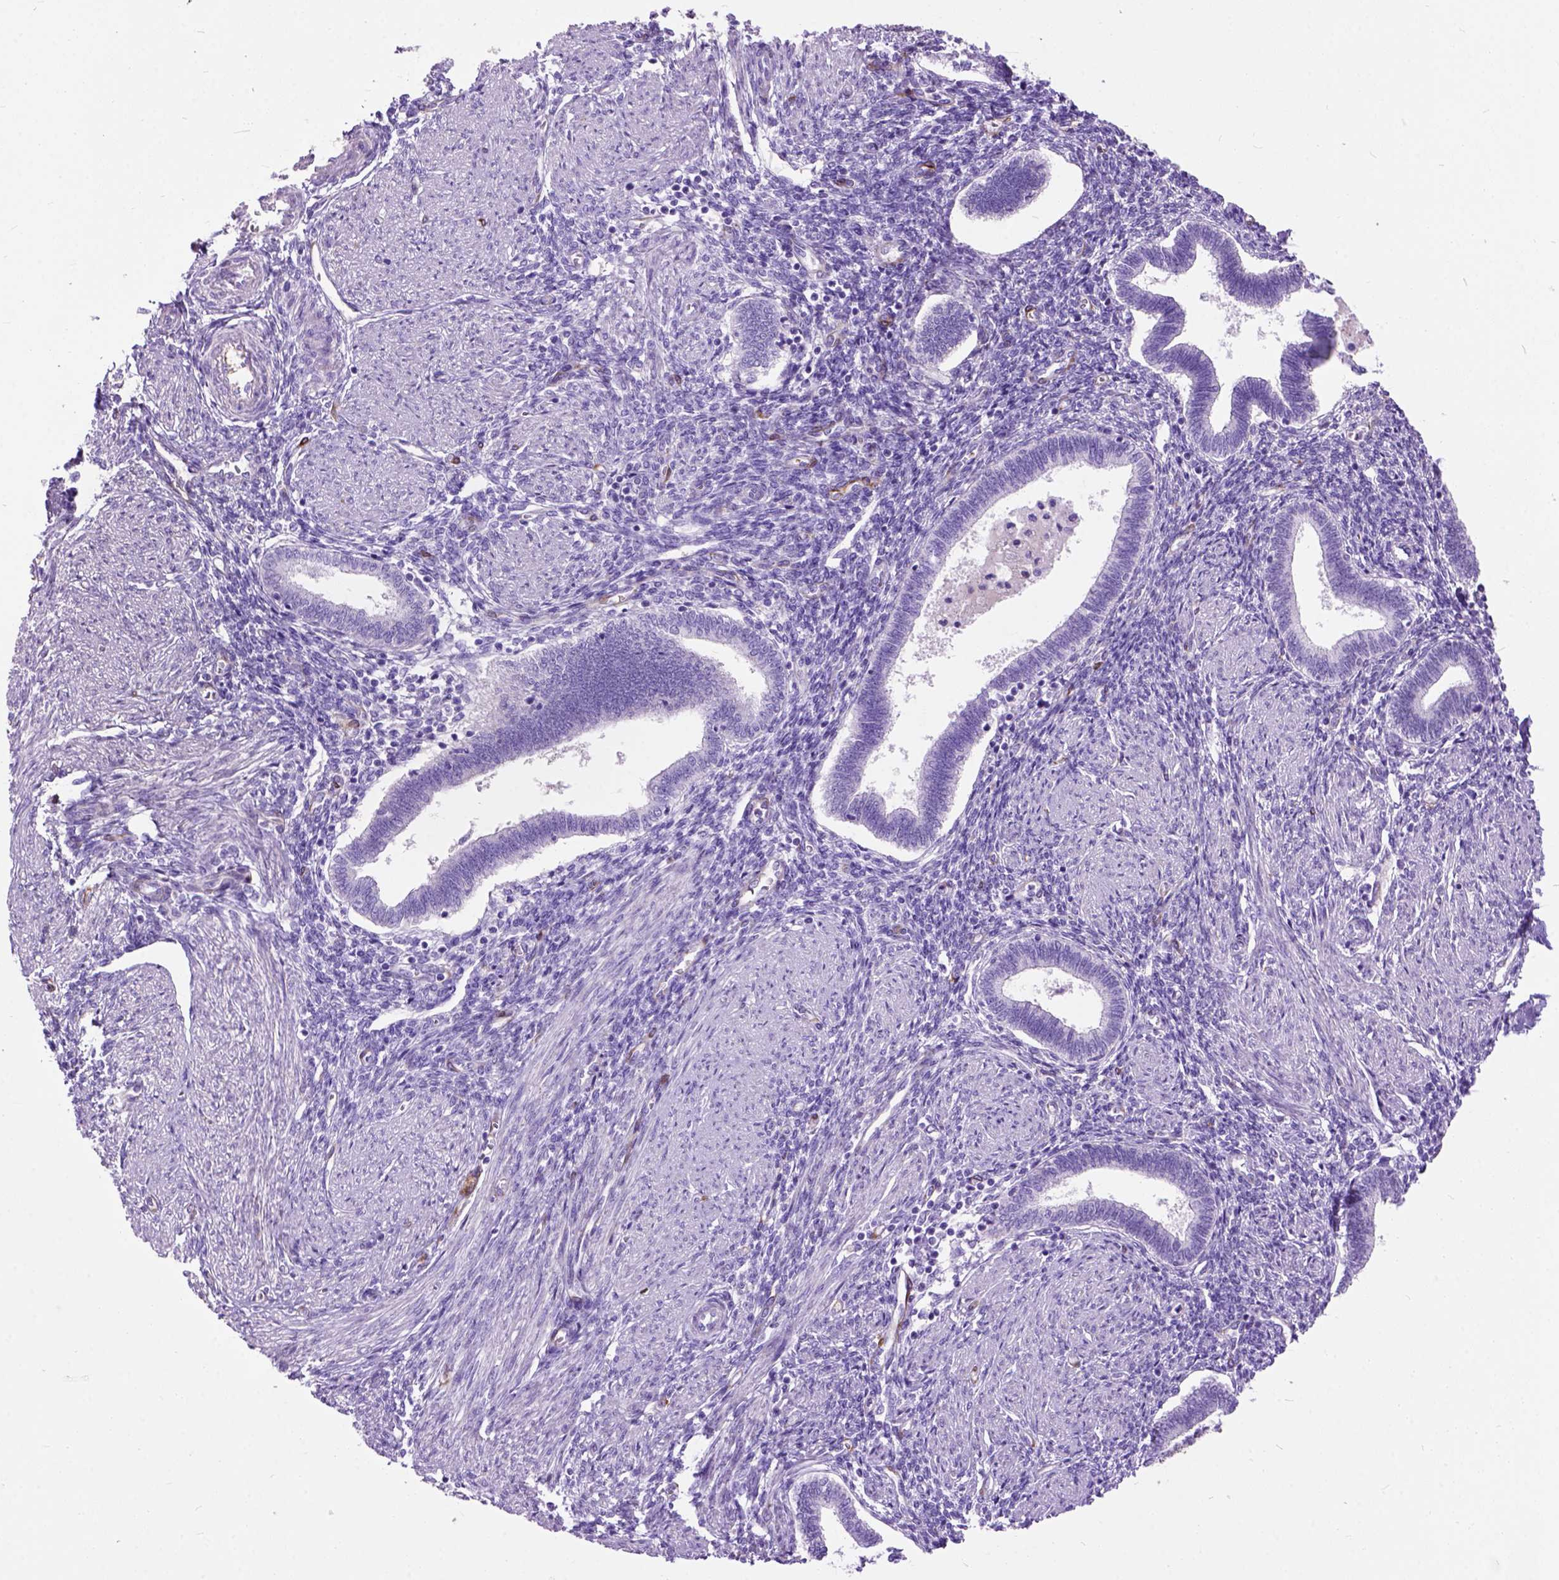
{"staining": {"intensity": "negative", "quantity": "none", "location": "none"}, "tissue": "endometrium", "cell_type": "Cells in endometrial stroma", "image_type": "normal", "snomed": [{"axis": "morphology", "description": "Normal tissue, NOS"}, {"axis": "topography", "description": "Endometrium"}], "caption": "Immunohistochemistry (IHC) micrograph of unremarkable endometrium stained for a protein (brown), which reveals no expression in cells in endometrial stroma.", "gene": "MAPT", "patient": {"sex": "female", "age": 42}}